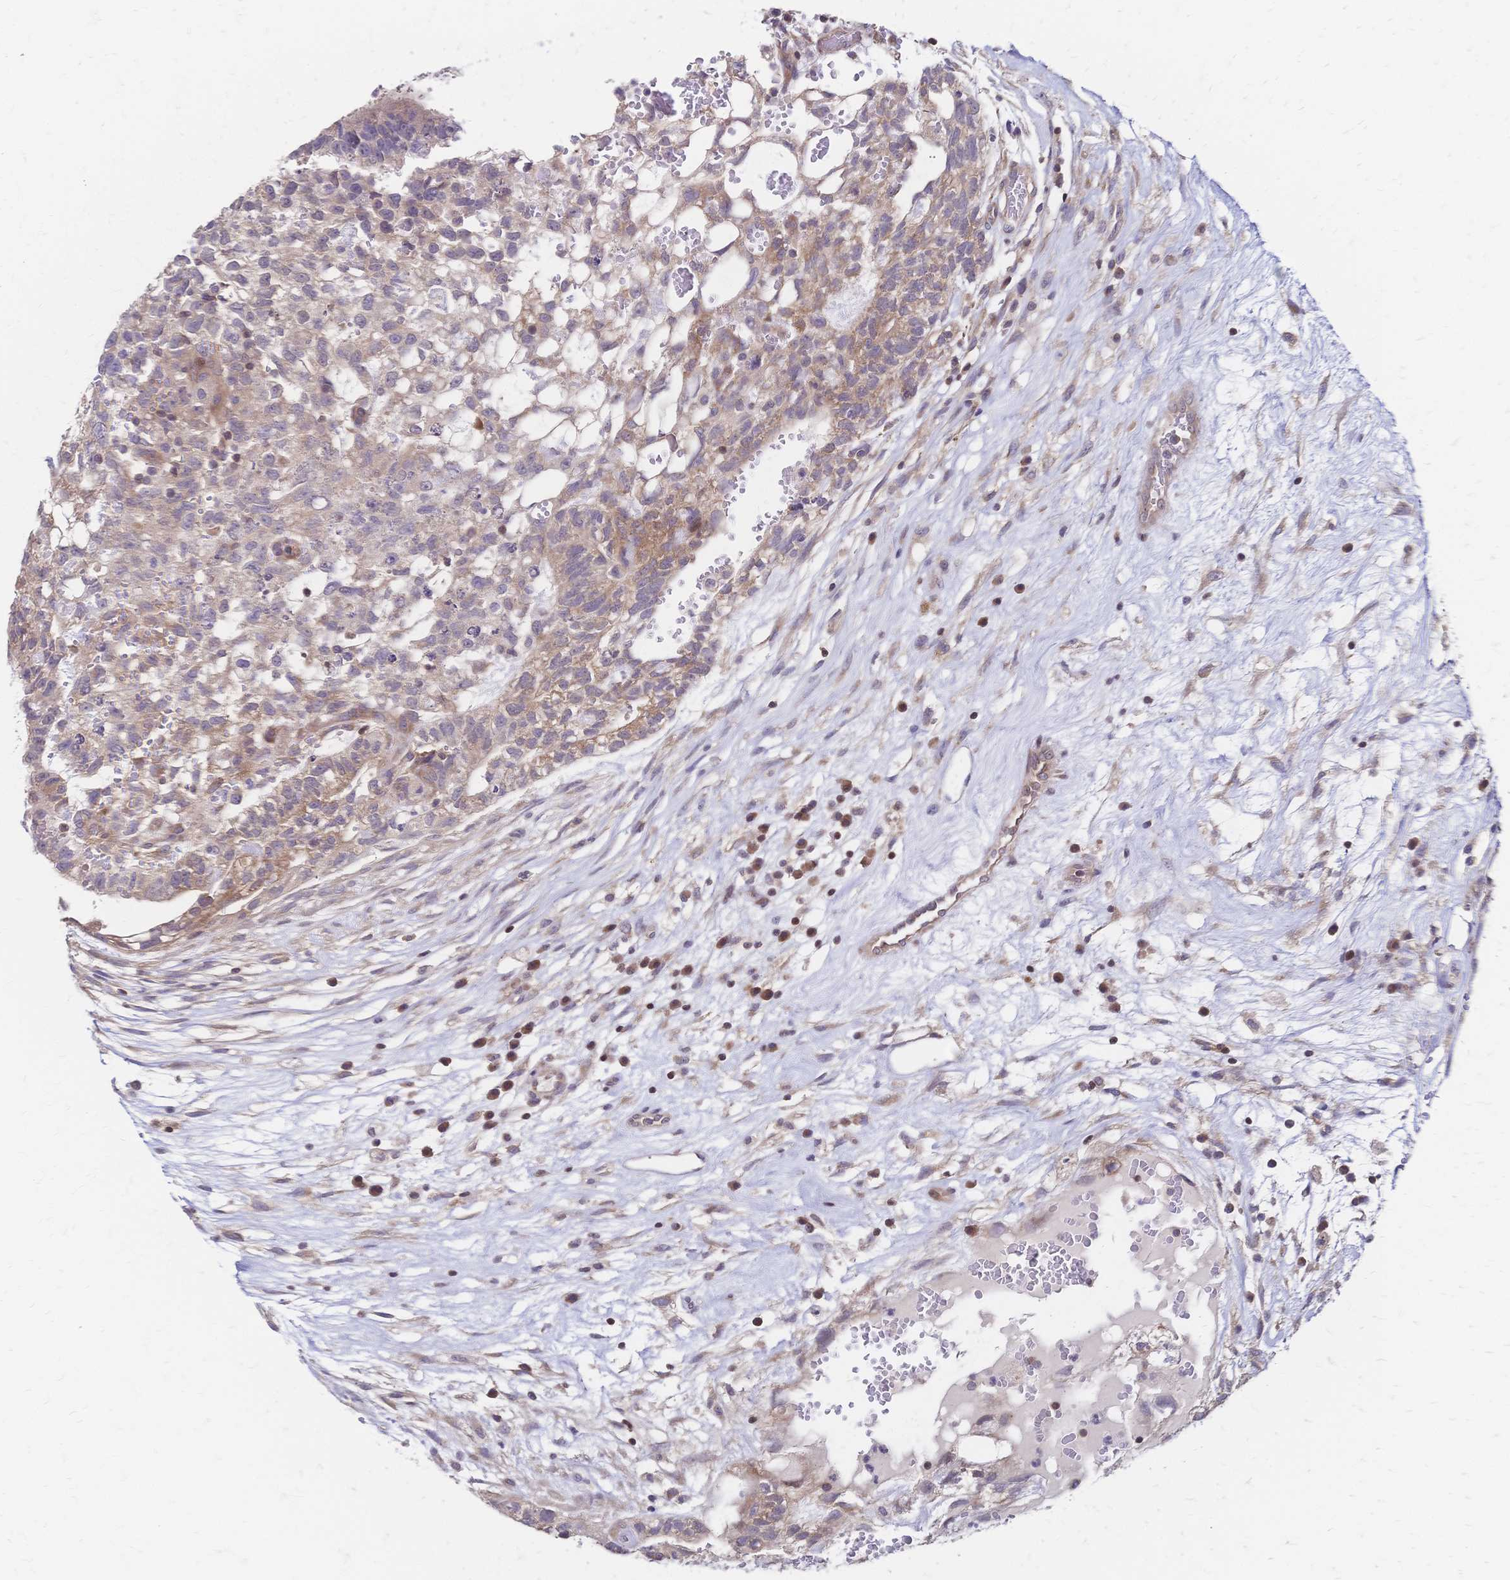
{"staining": {"intensity": "weak", "quantity": "25%-75%", "location": "cytoplasmic/membranous"}, "tissue": "testis cancer", "cell_type": "Tumor cells", "image_type": "cancer", "snomed": [{"axis": "morphology", "description": "Normal tissue, NOS"}, {"axis": "morphology", "description": "Carcinoma, Embryonal, NOS"}, {"axis": "topography", "description": "Testis"}], "caption": "Weak cytoplasmic/membranous positivity for a protein is seen in approximately 25%-75% of tumor cells of testis embryonal carcinoma using immunohistochemistry (IHC).", "gene": "CBX7", "patient": {"sex": "male", "age": 32}}